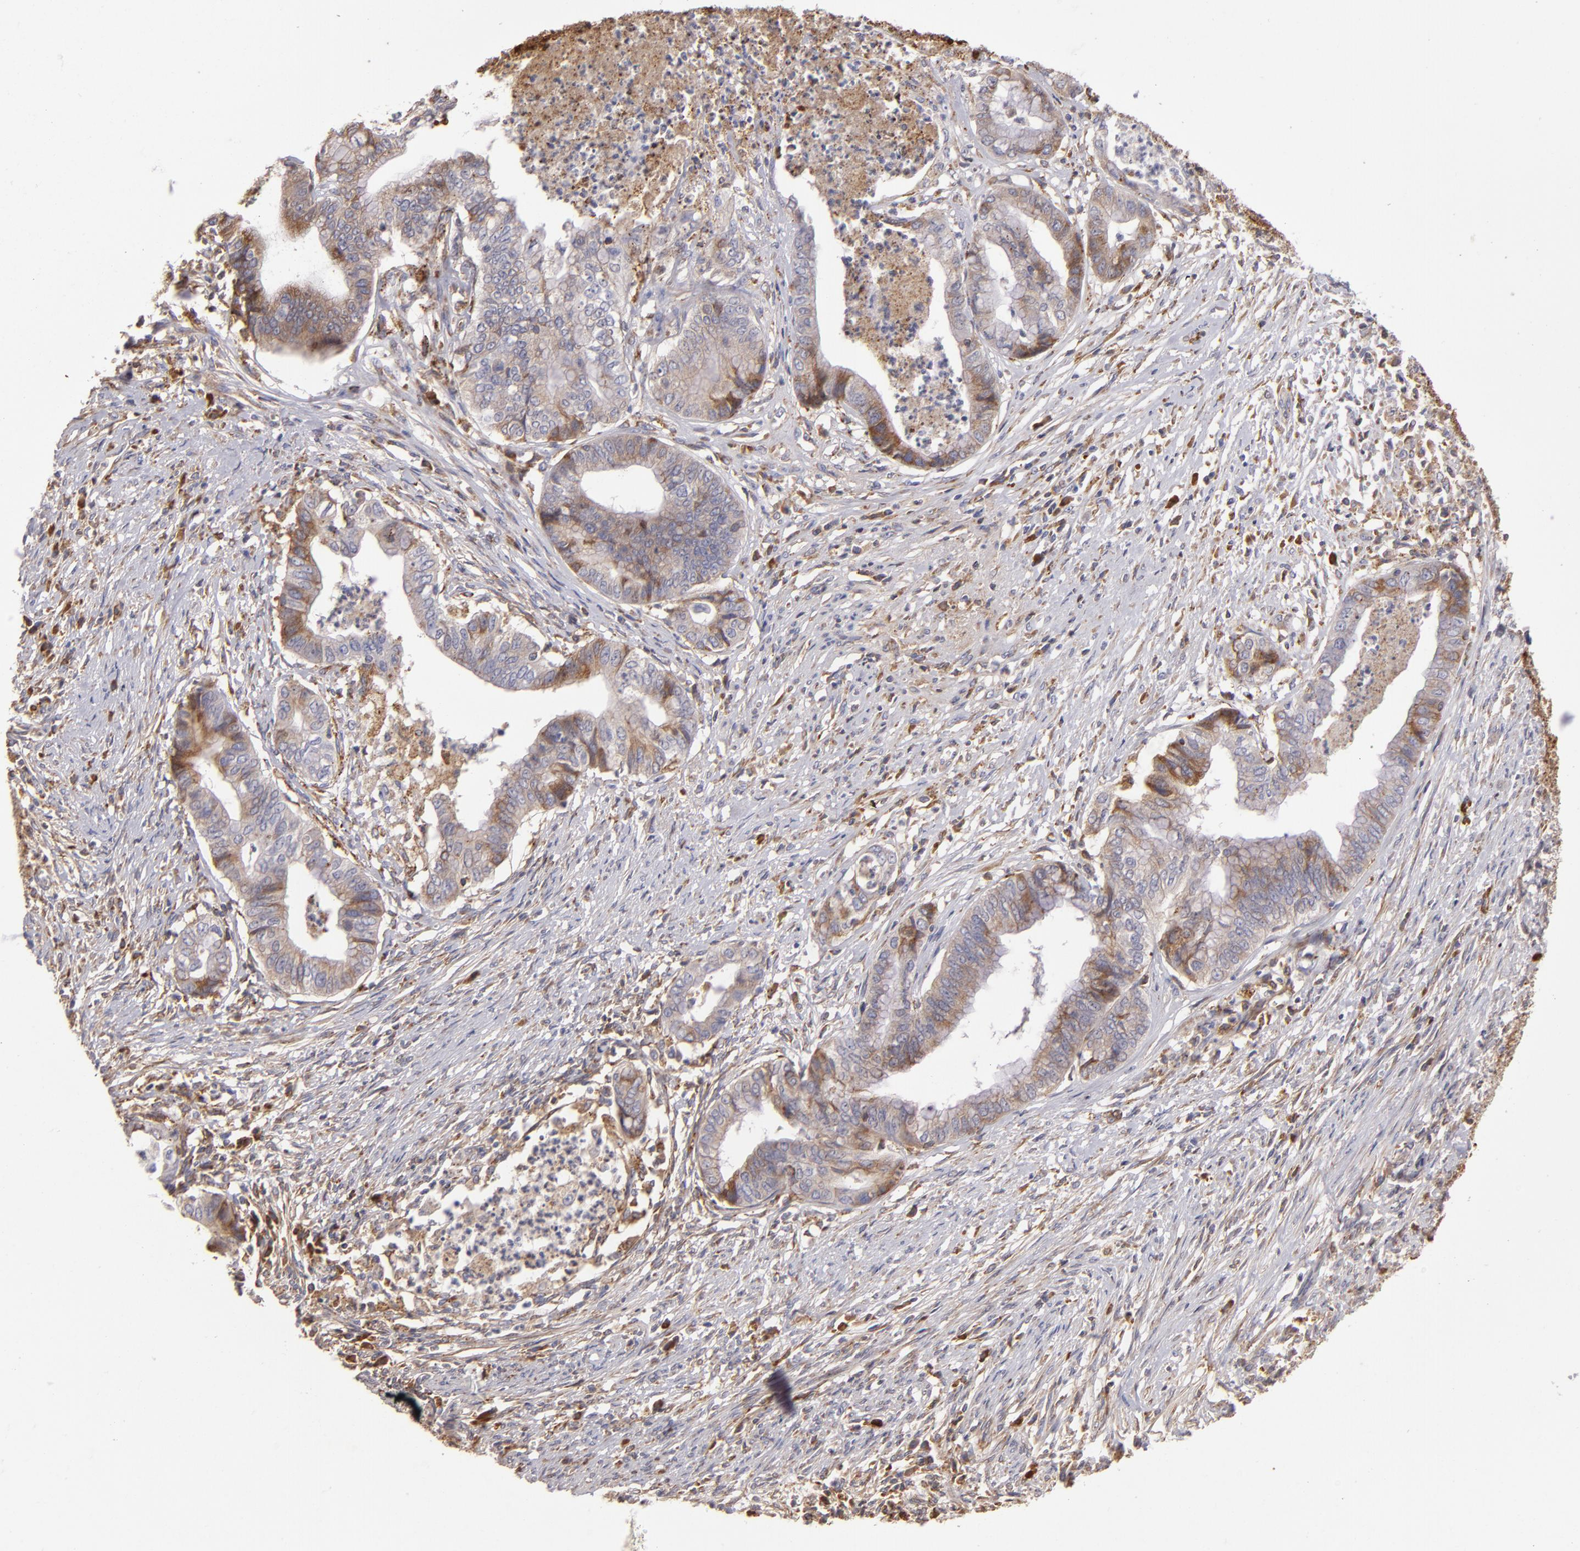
{"staining": {"intensity": "weak", "quantity": ">75%", "location": "cytoplasmic/membranous"}, "tissue": "endometrial cancer", "cell_type": "Tumor cells", "image_type": "cancer", "snomed": [{"axis": "morphology", "description": "Necrosis, NOS"}, {"axis": "morphology", "description": "Adenocarcinoma, NOS"}, {"axis": "topography", "description": "Endometrium"}], "caption": "An immunohistochemistry histopathology image of neoplastic tissue is shown. Protein staining in brown highlights weak cytoplasmic/membranous positivity in adenocarcinoma (endometrial) within tumor cells.", "gene": "CFB", "patient": {"sex": "female", "age": 79}}